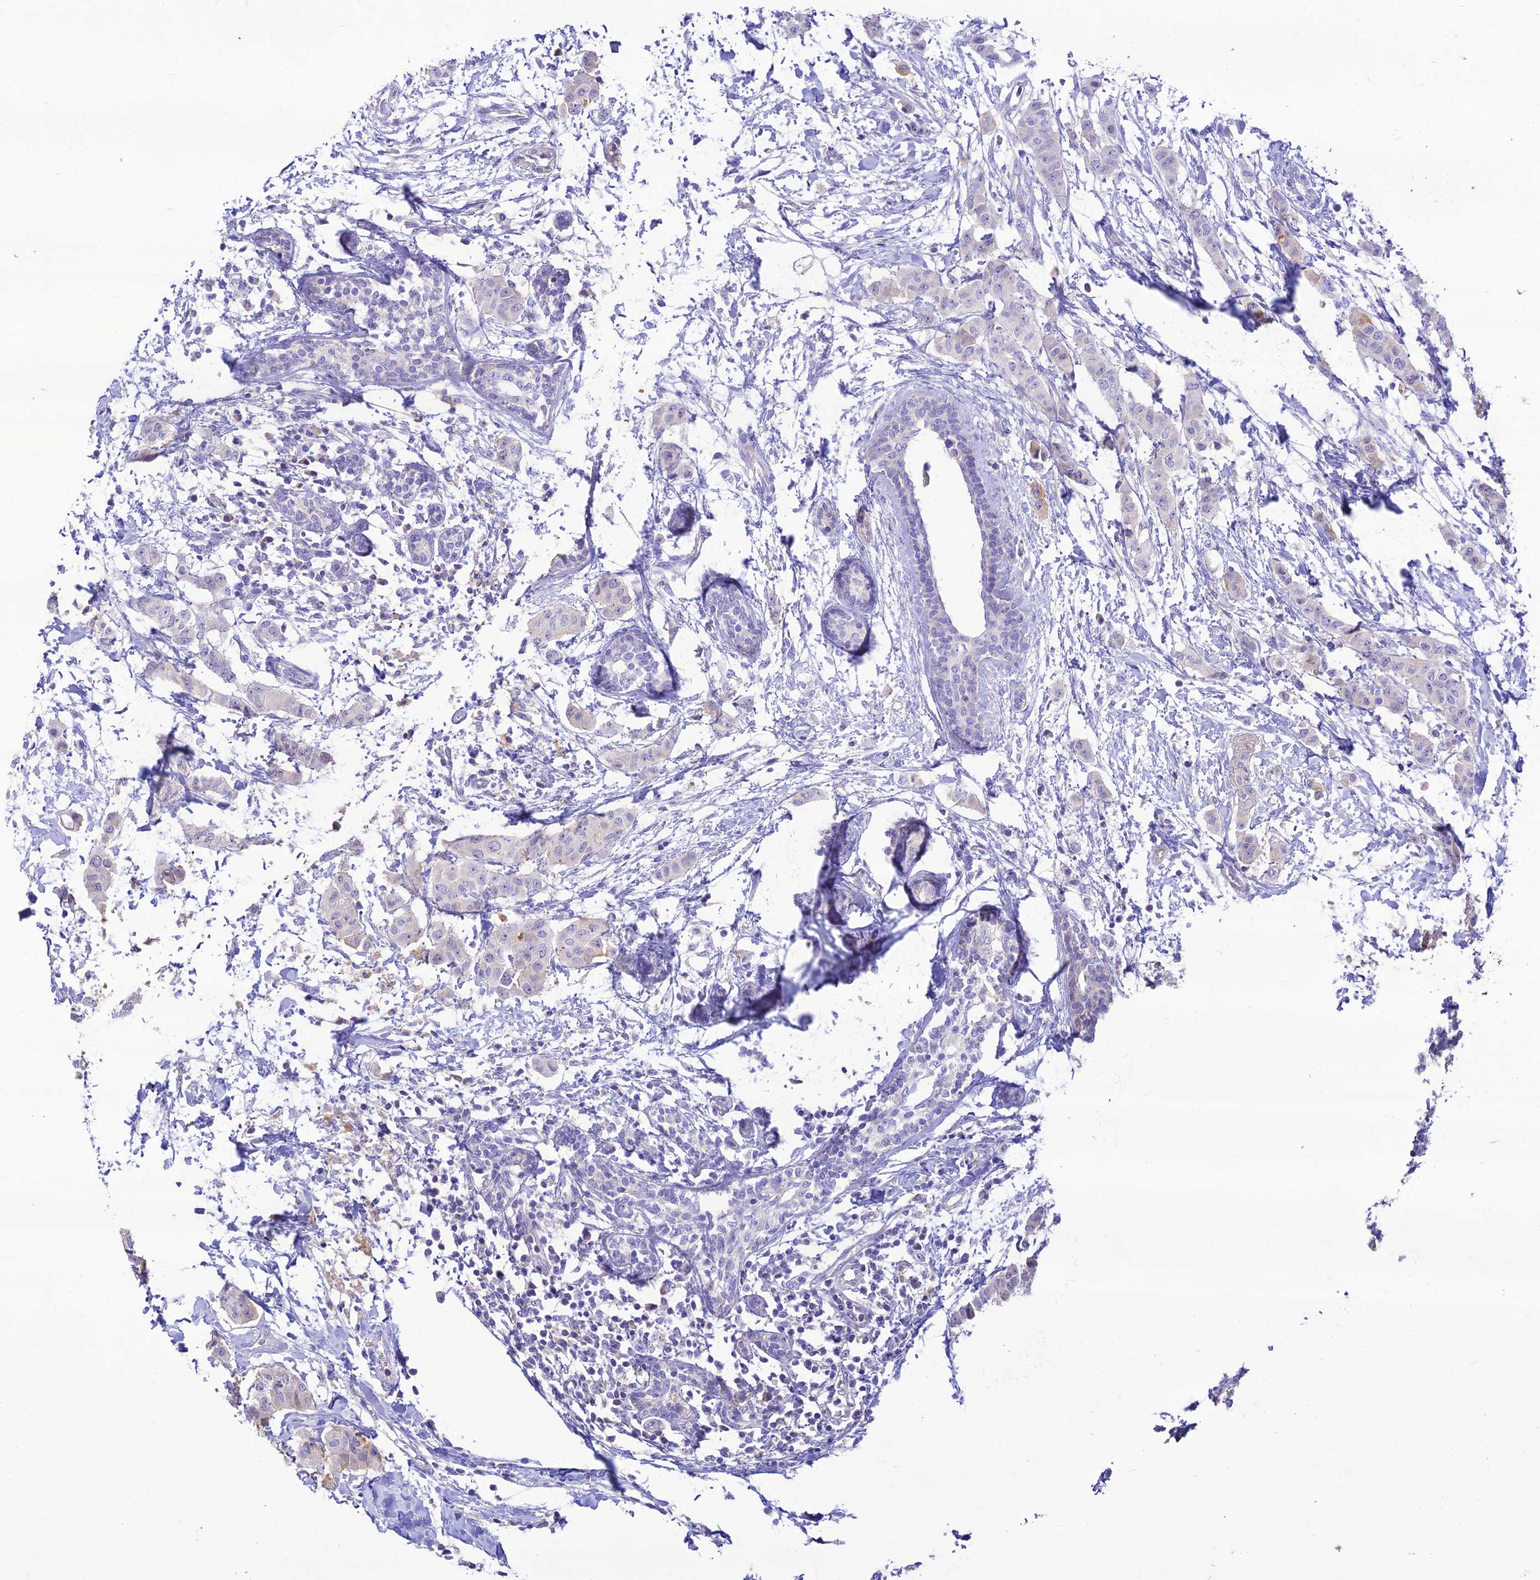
{"staining": {"intensity": "weak", "quantity": "<25%", "location": "cytoplasmic/membranous"}, "tissue": "breast cancer", "cell_type": "Tumor cells", "image_type": "cancer", "snomed": [{"axis": "morphology", "description": "Duct carcinoma"}, {"axis": "topography", "description": "Breast"}], "caption": "IHC histopathology image of breast infiltrating ductal carcinoma stained for a protein (brown), which reveals no expression in tumor cells.", "gene": "NLRP9", "patient": {"sex": "female", "age": 40}}